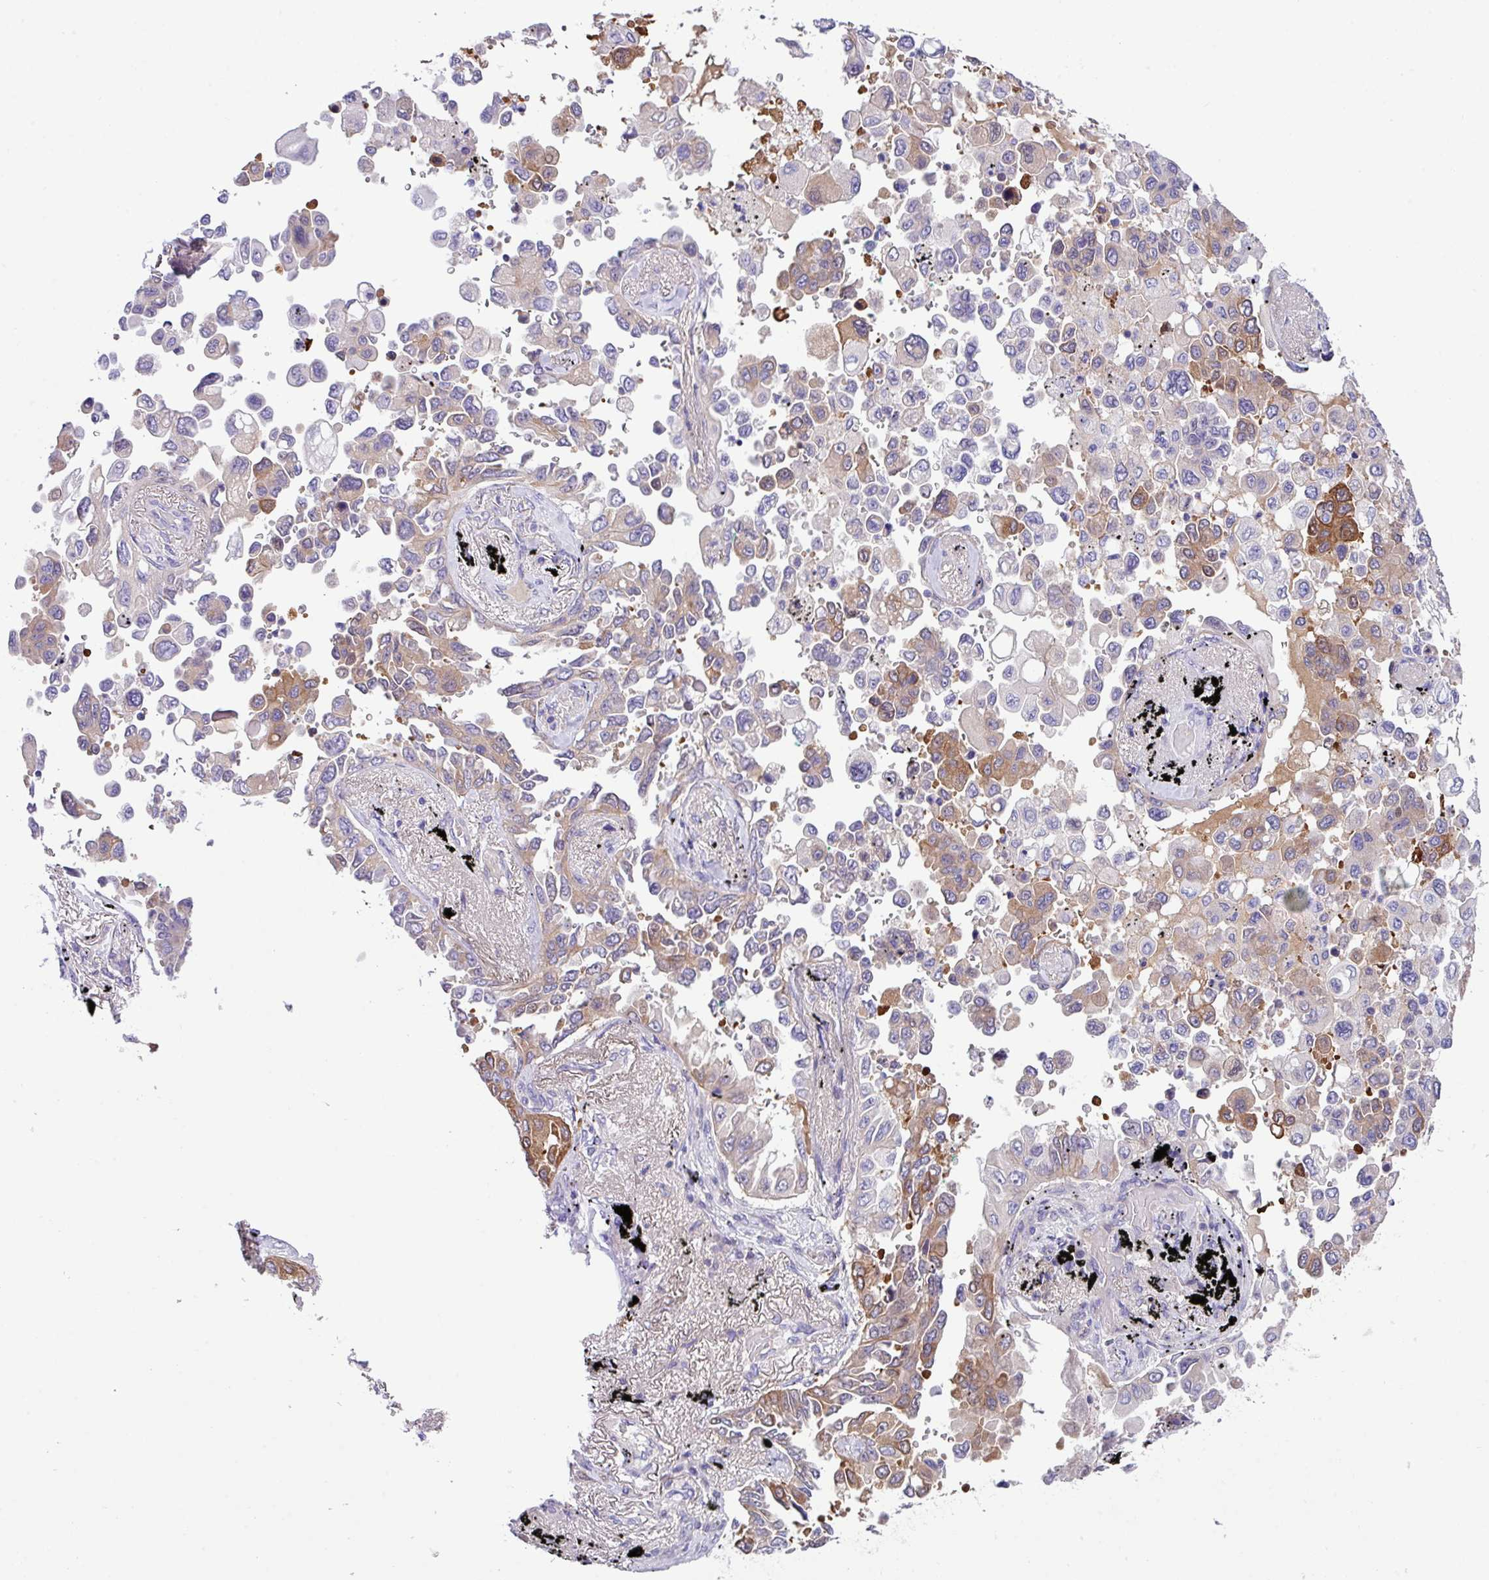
{"staining": {"intensity": "strong", "quantity": "<25%", "location": "cytoplasmic/membranous"}, "tissue": "lung cancer", "cell_type": "Tumor cells", "image_type": "cancer", "snomed": [{"axis": "morphology", "description": "Adenocarcinoma, NOS"}, {"axis": "topography", "description": "Lung"}], "caption": "A brown stain labels strong cytoplasmic/membranous positivity of a protein in lung cancer tumor cells. (DAB (3,3'-diaminobenzidine) IHC, brown staining for protein, blue staining for nuclei).", "gene": "DNAL1", "patient": {"sex": "female", "age": 67}}